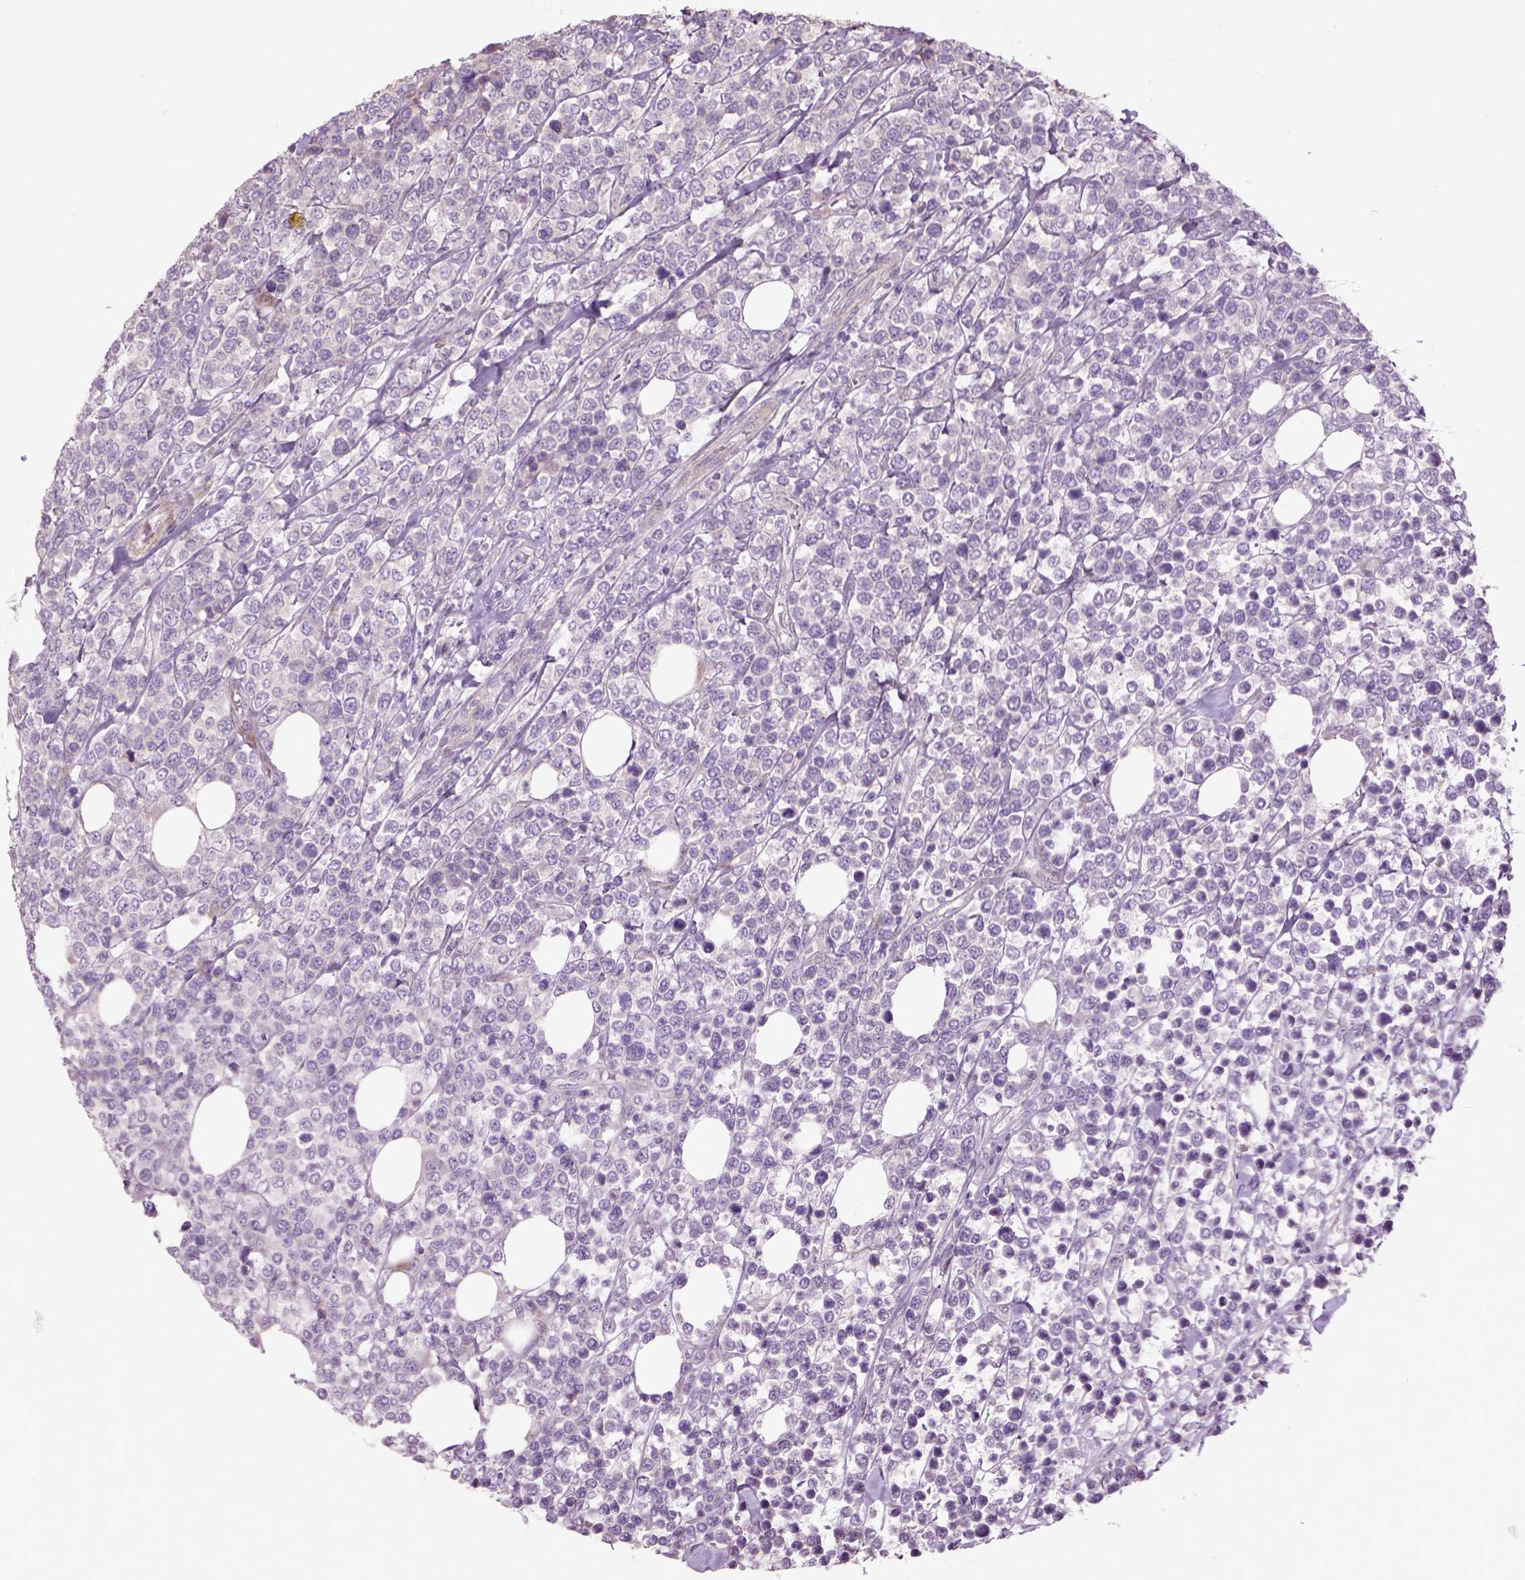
{"staining": {"intensity": "negative", "quantity": "none", "location": "none"}, "tissue": "lymphoma", "cell_type": "Tumor cells", "image_type": "cancer", "snomed": [{"axis": "morphology", "description": "Malignant lymphoma, non-Hodgkin's type, High grade"}, {"axis": "topography", "description": "Soft tissue"}], "caption": "A histopathology image of human lymphoma is negative for staining in tumor cells. (Brightfield microscopy of DAB (3,3'-diaminobenzidine) IHC at high magnification).", "gene": "PKP3", "patient": {"sex": "female", "age": 56}}